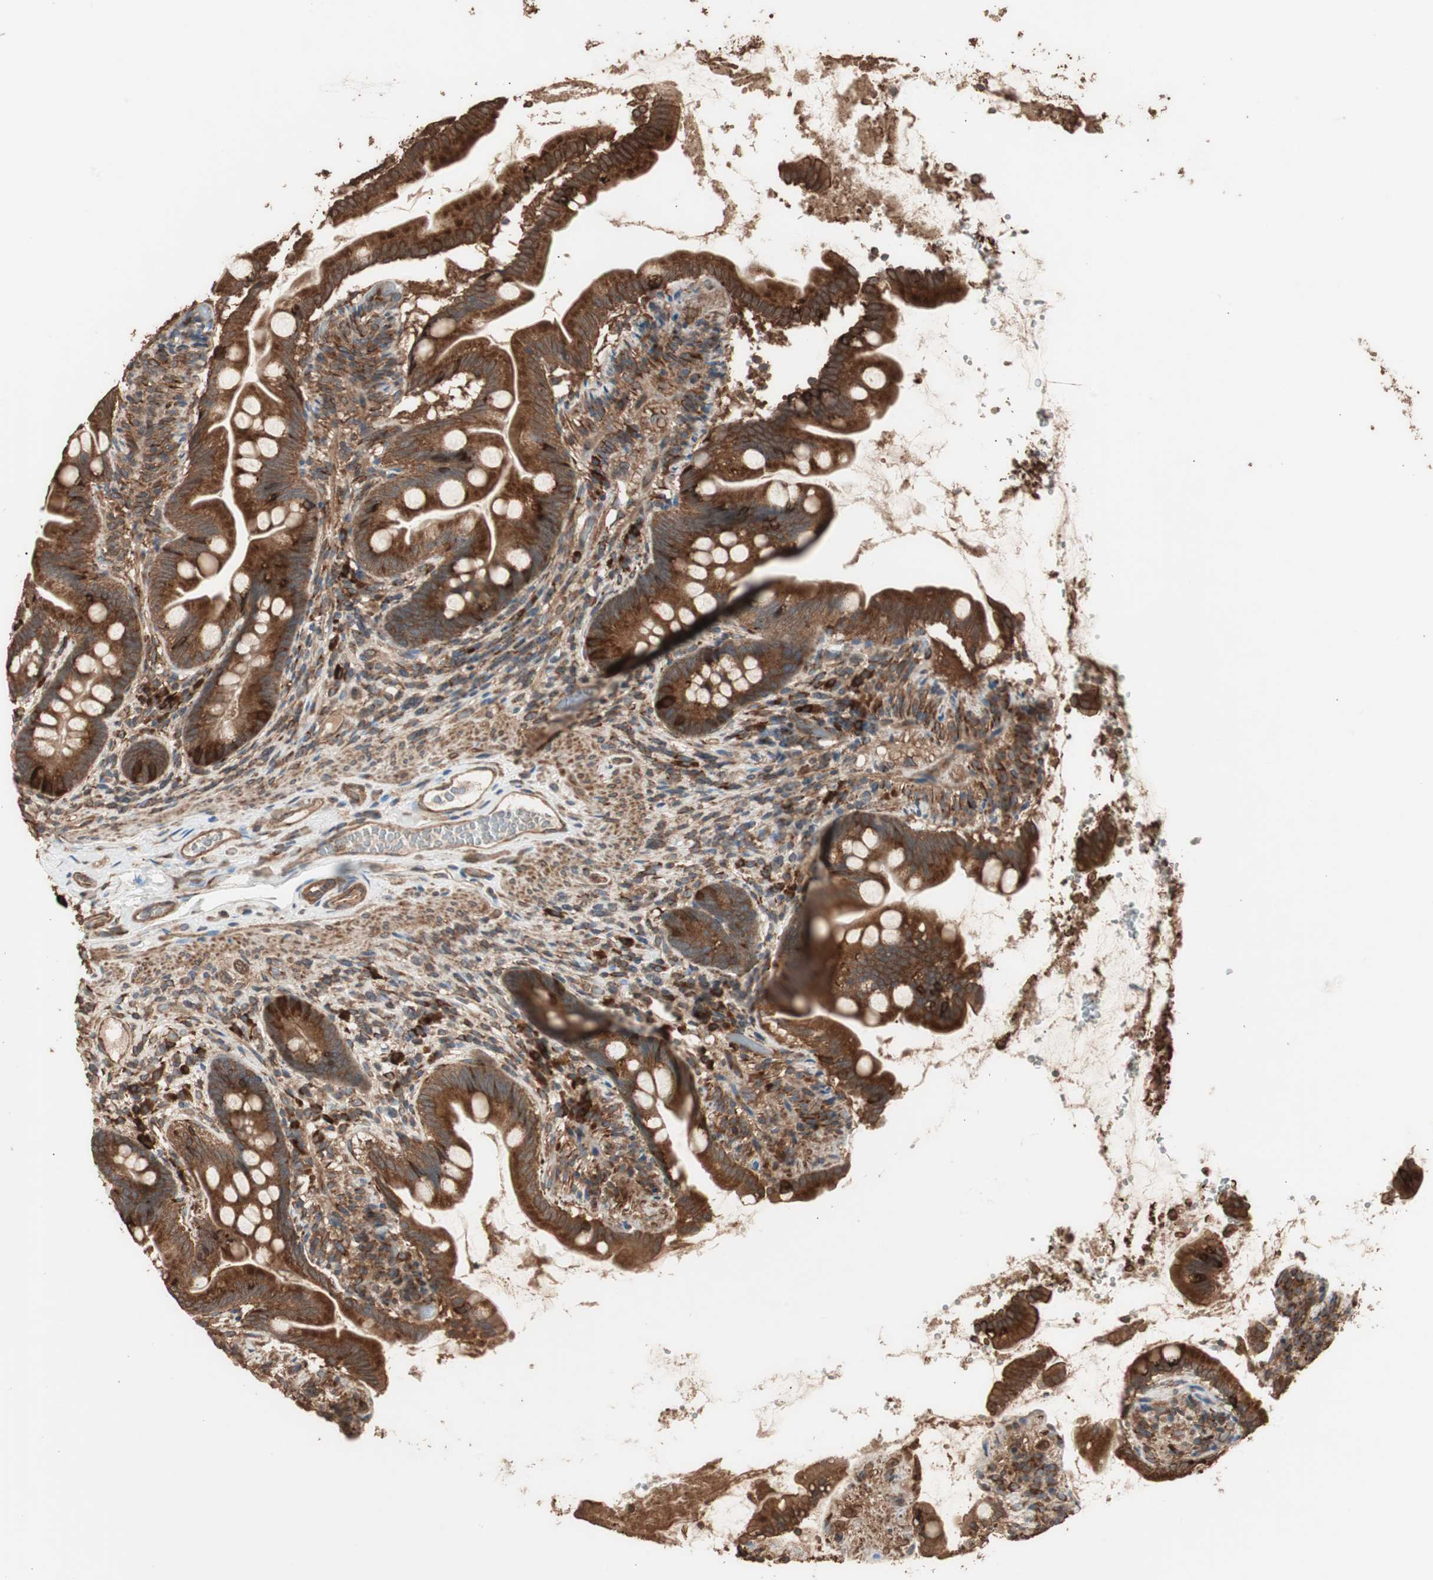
{"staining": {"intensity": "strong", "quantity": ">75%", "location": "cytoplasmic/membranous"}, "tissue": "small intestine", "cell_type": "Glandular cells", "image_type": "normal", "snomed": [{"axis": "morphology", "description": "Normal tissue, NOS"}, {"axis": "topography", "description": "Small intestine"}], "caption": "IHC histopathology image of benign small intestine: small intestine stained using immunohistochemistry (IHC) exhibits high levels of strong protein expression localized specifically in the cytoplasmic/membranous of glandular cells, appearing as a cytoplasmic/membranous brown color.", "gene": "LZTS1", "patient": {"sex": "female", "age": 56}}